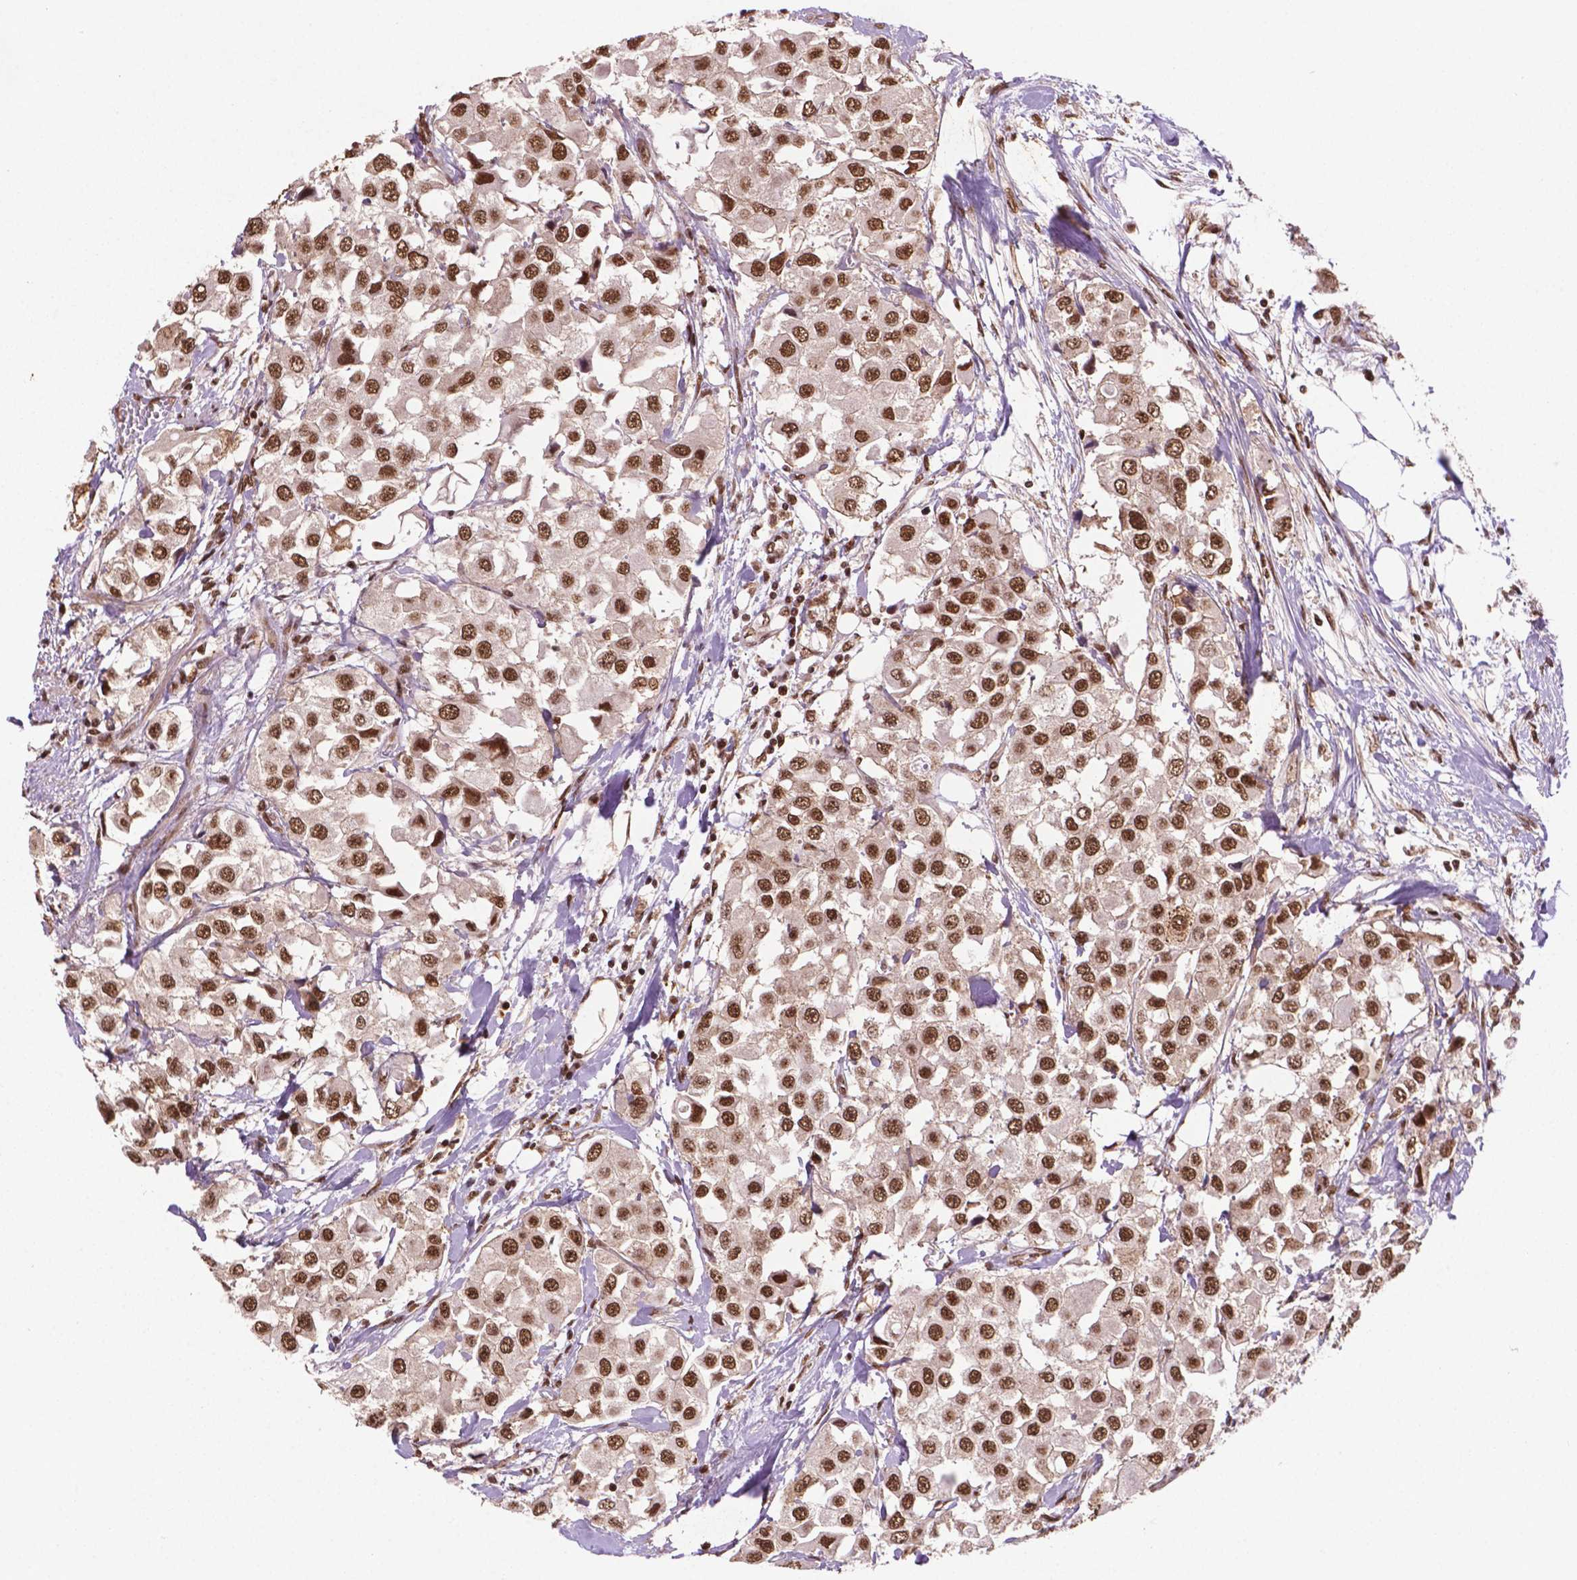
{"staining": {"intensity": "strong", "quantity": ">75%", "location": "nuclear"}, "tissue": "urothelial cancer", "cell_type": "Tumor cells", "image_type": "cancer", "snomed": [{"axis": "morphology", "description": "Urothelial carcinoma, High grade"}, {"axis": "topography", "description": "Urinary bladder"}], "caption": "Protein expression analysis of urothelial cancer shows strong nuclear positivity in about >75% of tumor cells.", "gene": "SIRT6", "patient": {"sex": "female", "age": 64}}